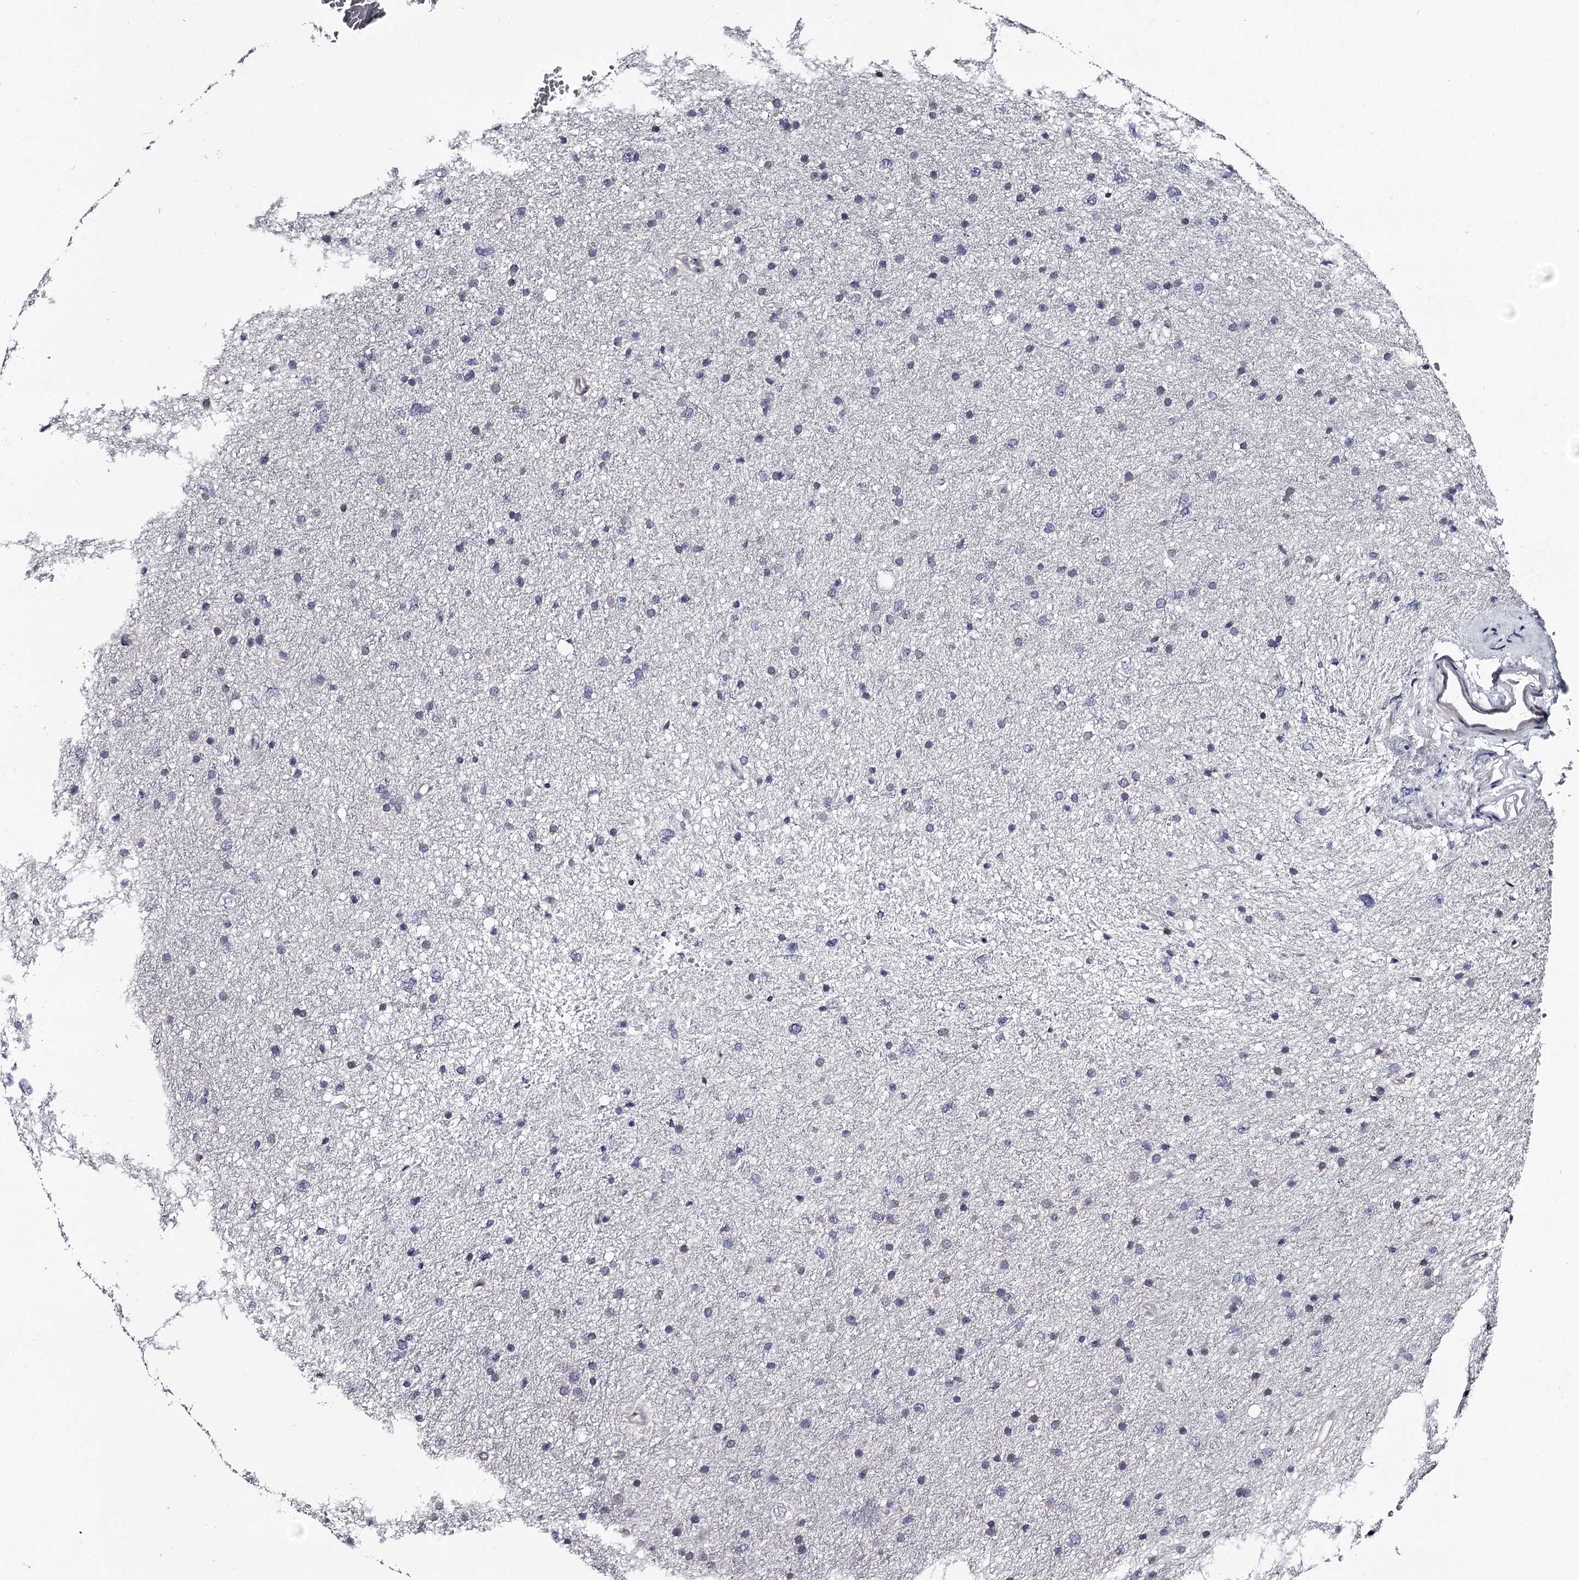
{"staining": {"intensity": "negative", "quantity": "none", "location": "none"}, "tissue": "glioma", "cell_type": "Tumor cells", "image_type": "cancer", "snomed": [{"axis": "morphology", "description": "Glioma, malignant, Low grade"}, {"axis": "topography", "description": "Cerebral cortex"}], "caption": "The immunohistochemistry (IHC) image has no significant expression in tumor cells of malignant glioma (low-grade) tissue. The staining was performed using DAB to visualize the protein expression in brown, while the nuclei were stained in blue with hematoxylin (Magnification: 20x).", "gene": "GSTO1", "patient": {"sex": "female", "age": 39}}